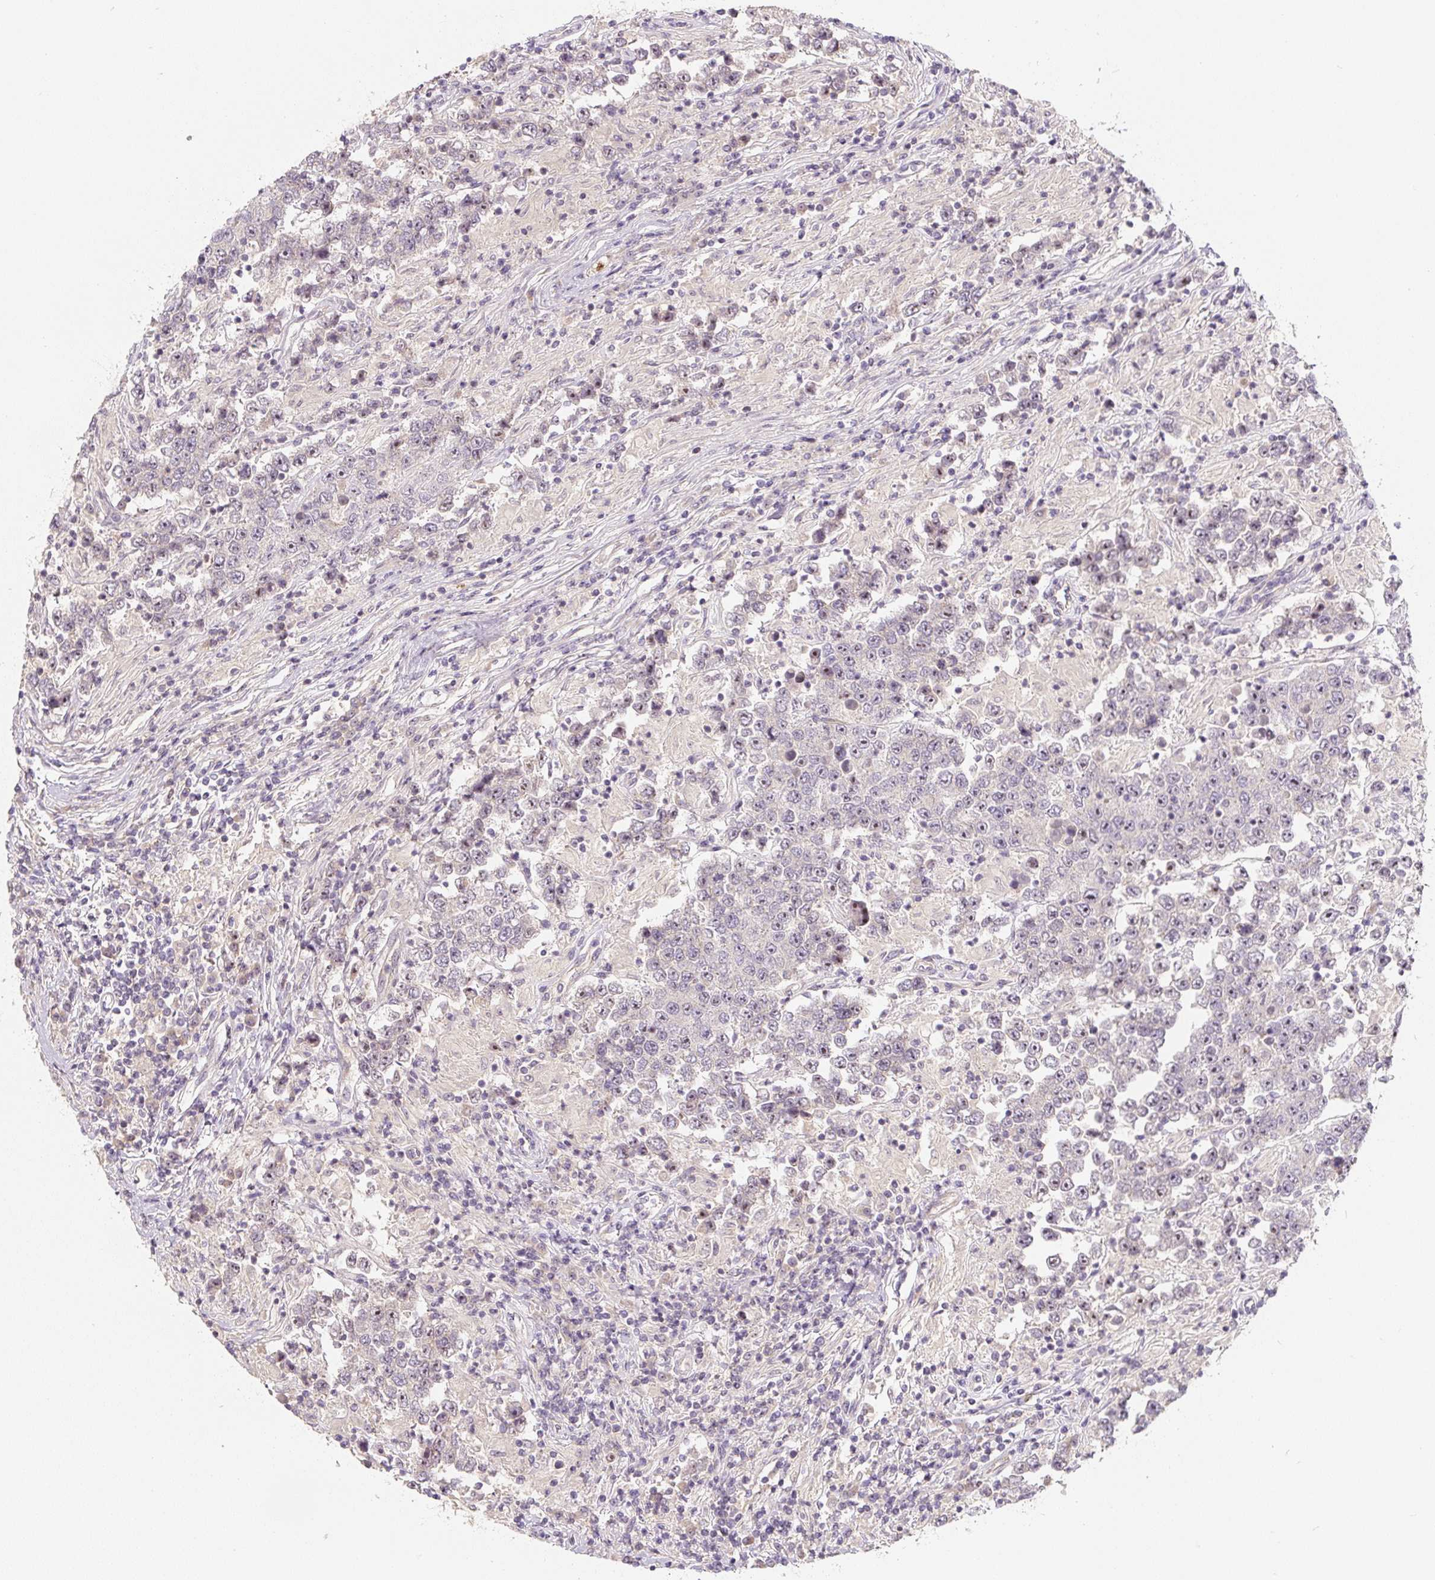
{"staining": {"intensity": "weak", "quantity": "25%-75%", "location": "nuclear"}, "tissue": "testis cancer", "cell_type": "Tumor cells", "image_type": "cancer", "snomed": [{"axis": "morphology", "description": "Normal tissue, NOS"}, {"axis": "morphology", "description": "Urothelial carcinoma, High grade"}, {"axis": "morphology", "description": "Seminoma, NOS"}, {"axis": "morphology", "description": "Carcinoma, Embryonal, NOS"}, {"axis": "topography", "description": "Urinary bladder"}, {"axis": "topography", "description": "Testis"}], "caption": "A brown stain labels weak nuclear positivity of a protein in human testis cancer (high-grade urothelial carcinoma) tumor cells.", "gene": "PWWP3B", "patient": {"sex": "male", "age": 41}}